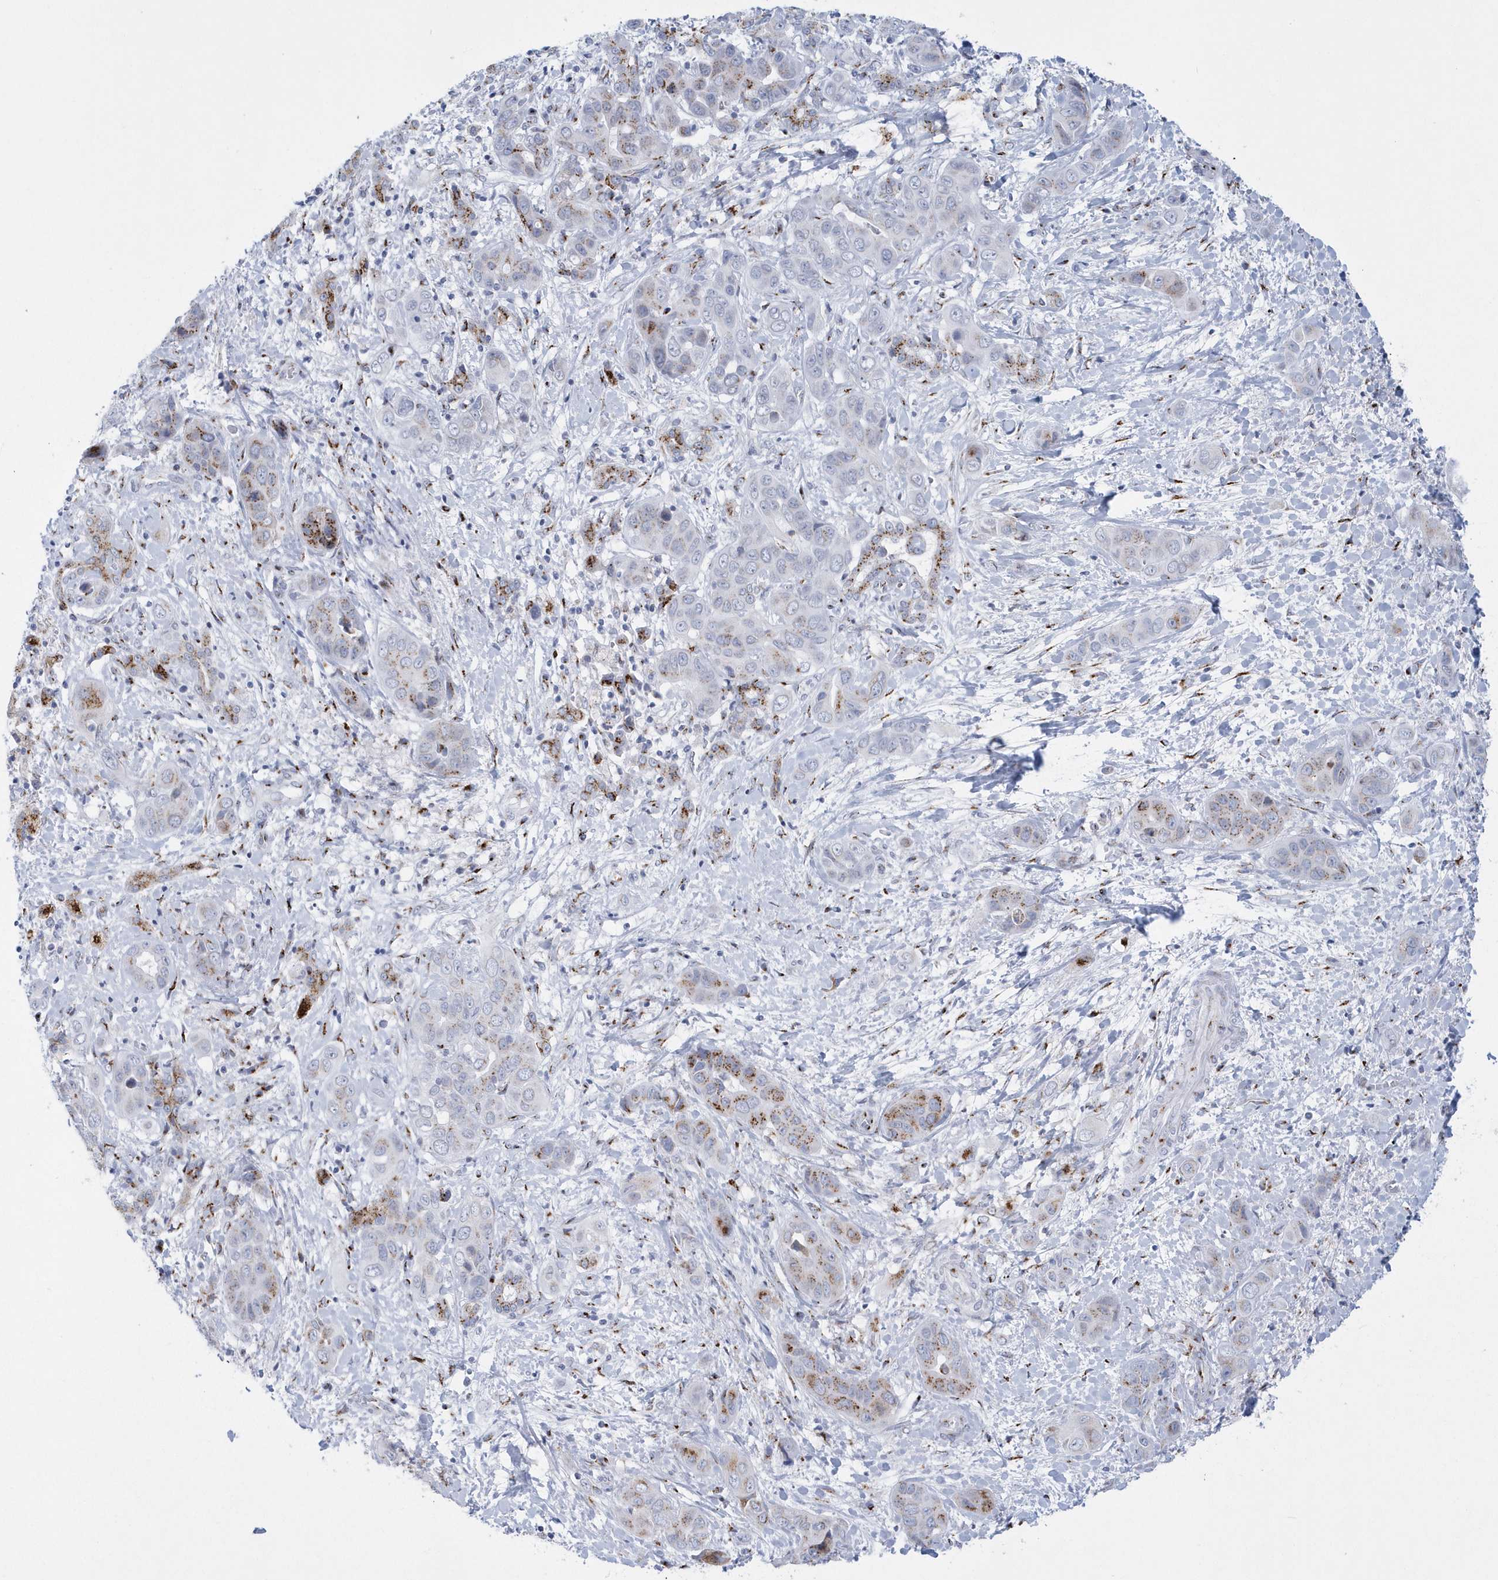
{"staining": {"intensity": "weak", "quantity": "<25%", "location": "cytoplasmic/membranous"}, "tissue": "liver cancer", "cell_type": "Tumor cells", "image_type": "cancer", "snomed": [{"axis": "morphology", "description": "Cholangiocarcinoma"}, {"axis": "topography", "description": "Liver"}], "caption": "The photomicrograph demonstrates no staining of tumor cells in liver cancer.", "gene": "SLX9", "patient": {"sex": "female", "age": 52}}